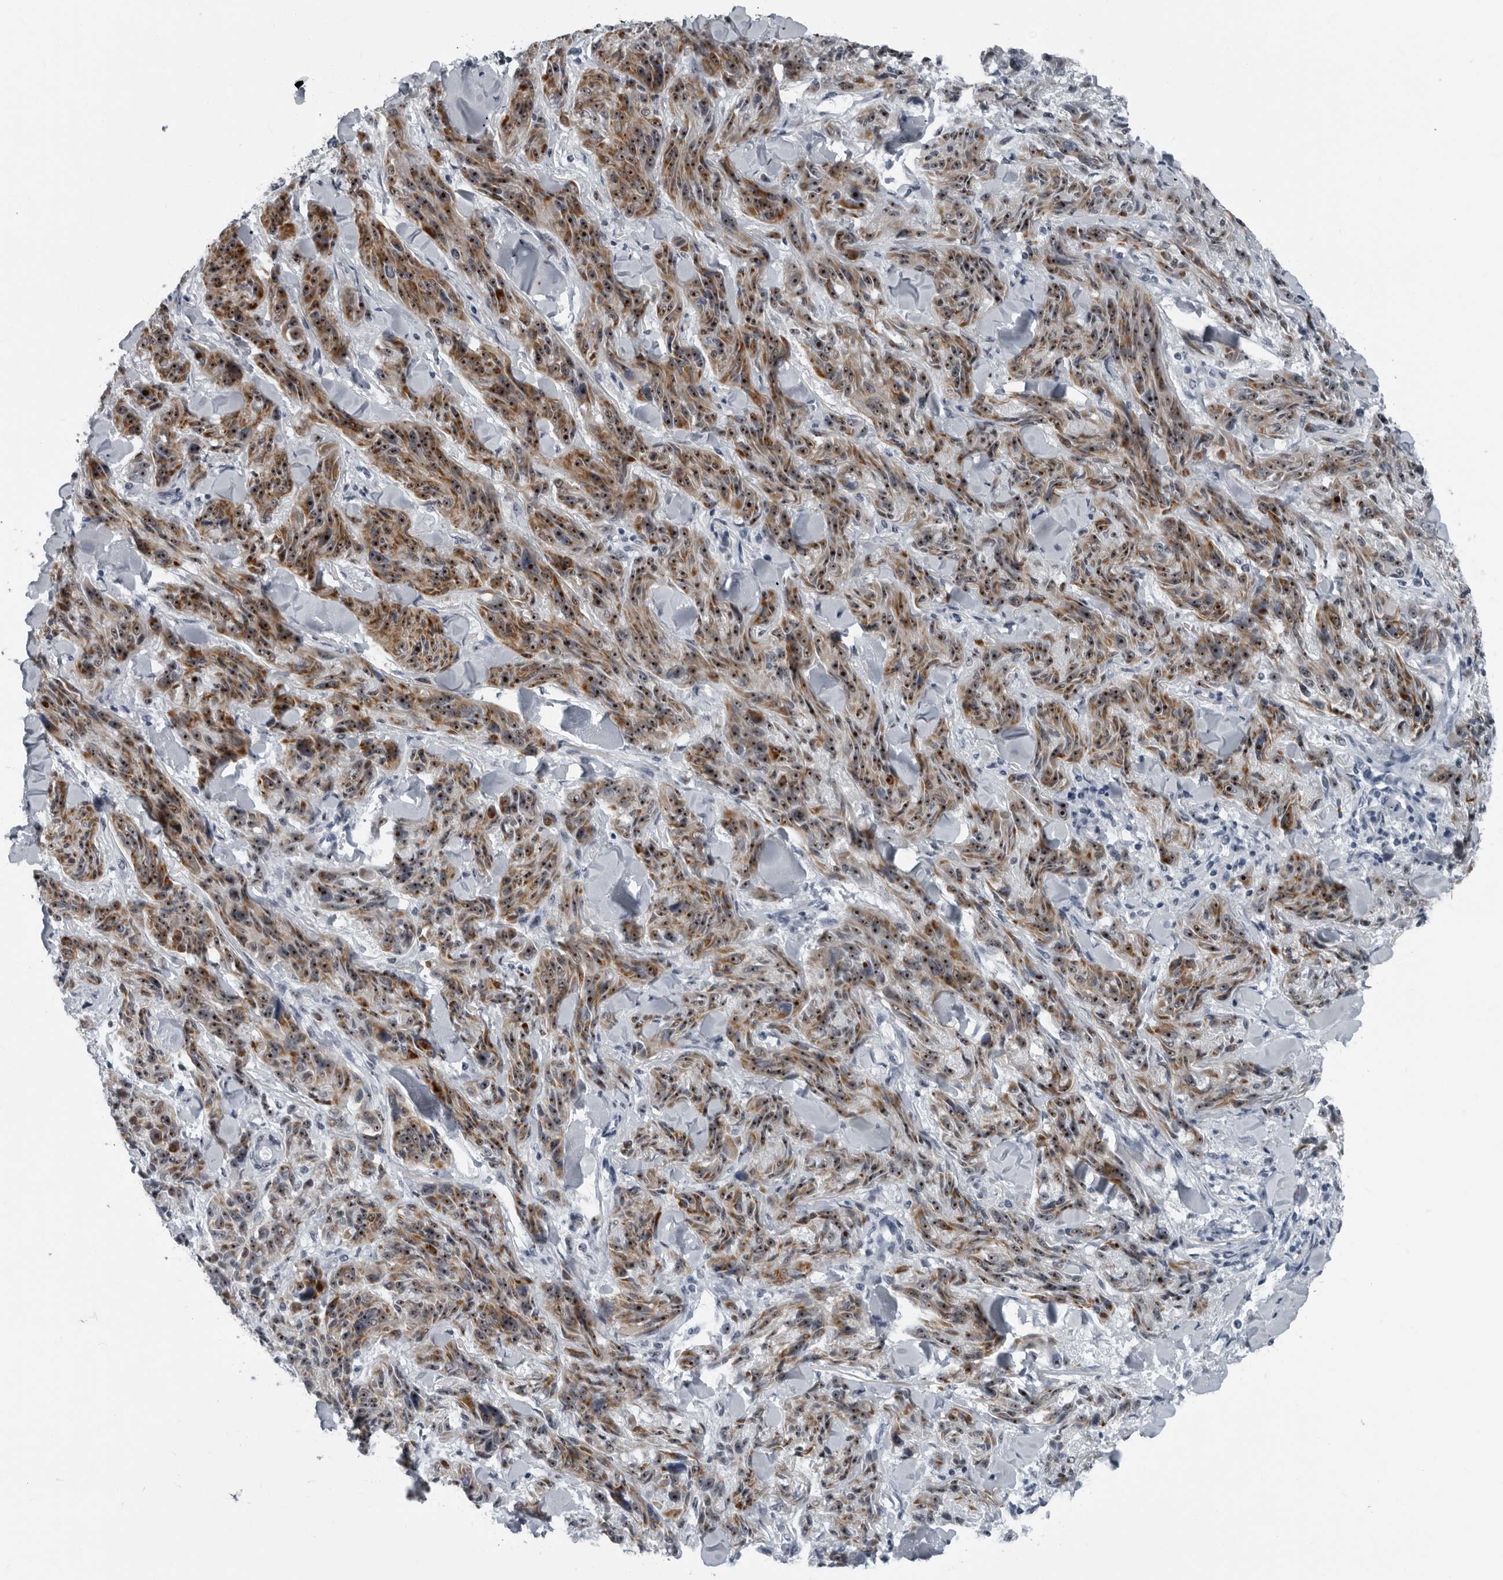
{"staining": {"intensity": "strong", "quantity": ">75%", "location": "cytoplasmic/membranous,nuclear"}, "tissue": "melanoma", "cell_type": "Tumor cells", "image_type": "cancer", "snomed": [{"axis": "morphology", "description": "Malignant melanoma, NOS"}, {"axis": "topography", "description": "Skin"}], "caption": "Protein staining exhibits strong cytoplasmic/membranous and nuclear staining in approximately >75% of tumor cells in melanoma. (Stains: DAB (3,3'-diaminobenzidine) in brown, nuclei in blue, Microscopy: brightfield microscopy at high magnification).", "gene": "PDCD11", "patient": {"sex": "male", "age": 53}}